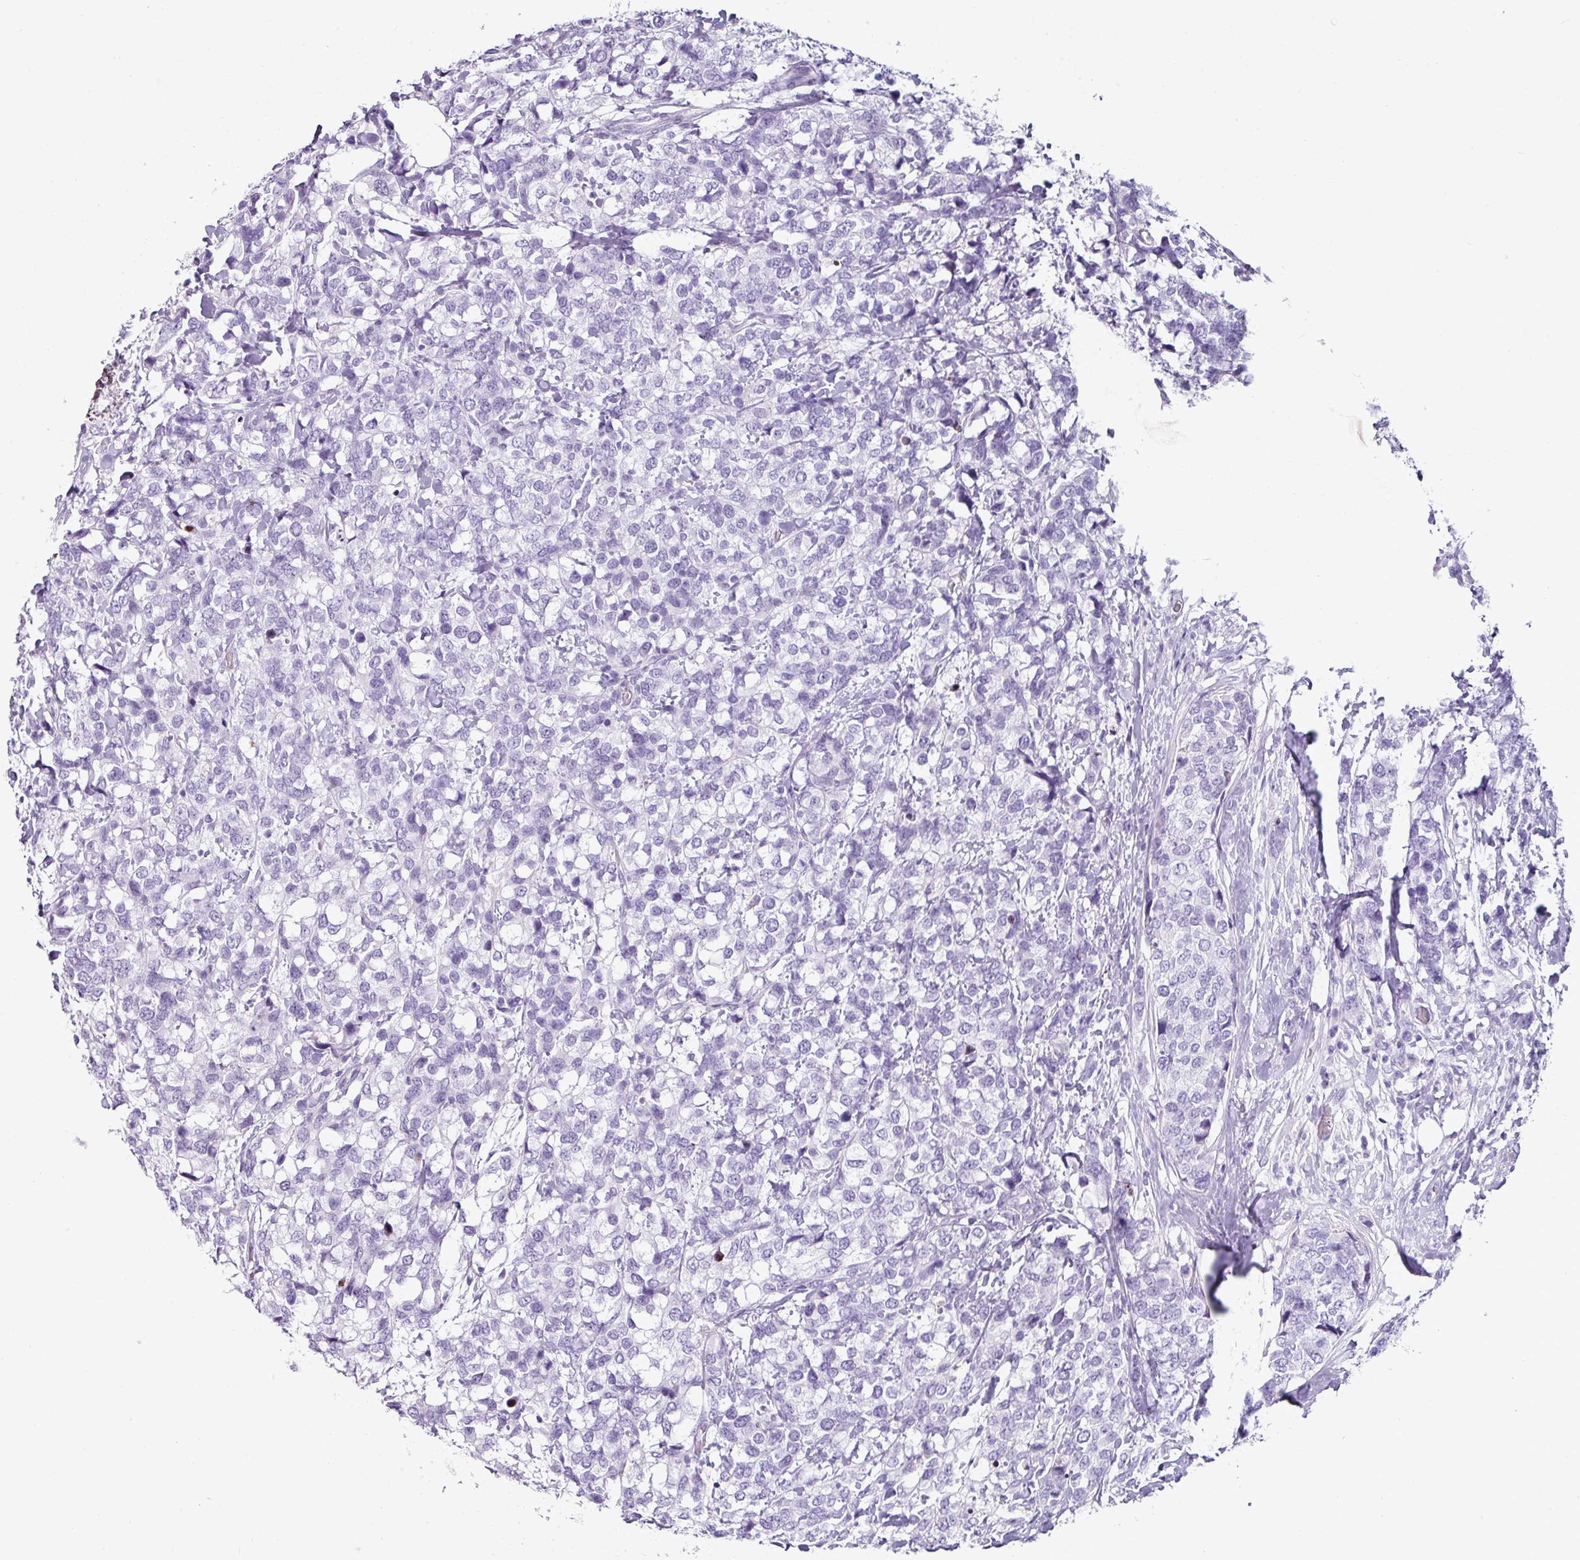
{"staining": {"intensity": "negative", "quantity": "none", "location": "none"}, "tissue": "breast cancer", "cell_type": "Tumor cells", "image_type": "cancer", "snomed": [{"axis": "morphology", "description": "Lobular carcinoma"}, {"axis": "topography", "description": "Breast"}], "caption": "An image of human breast cancer is negative for staining in tumor cells.", "gene": "TRA2A", "patient": {"sex": "female", "age": 59}}